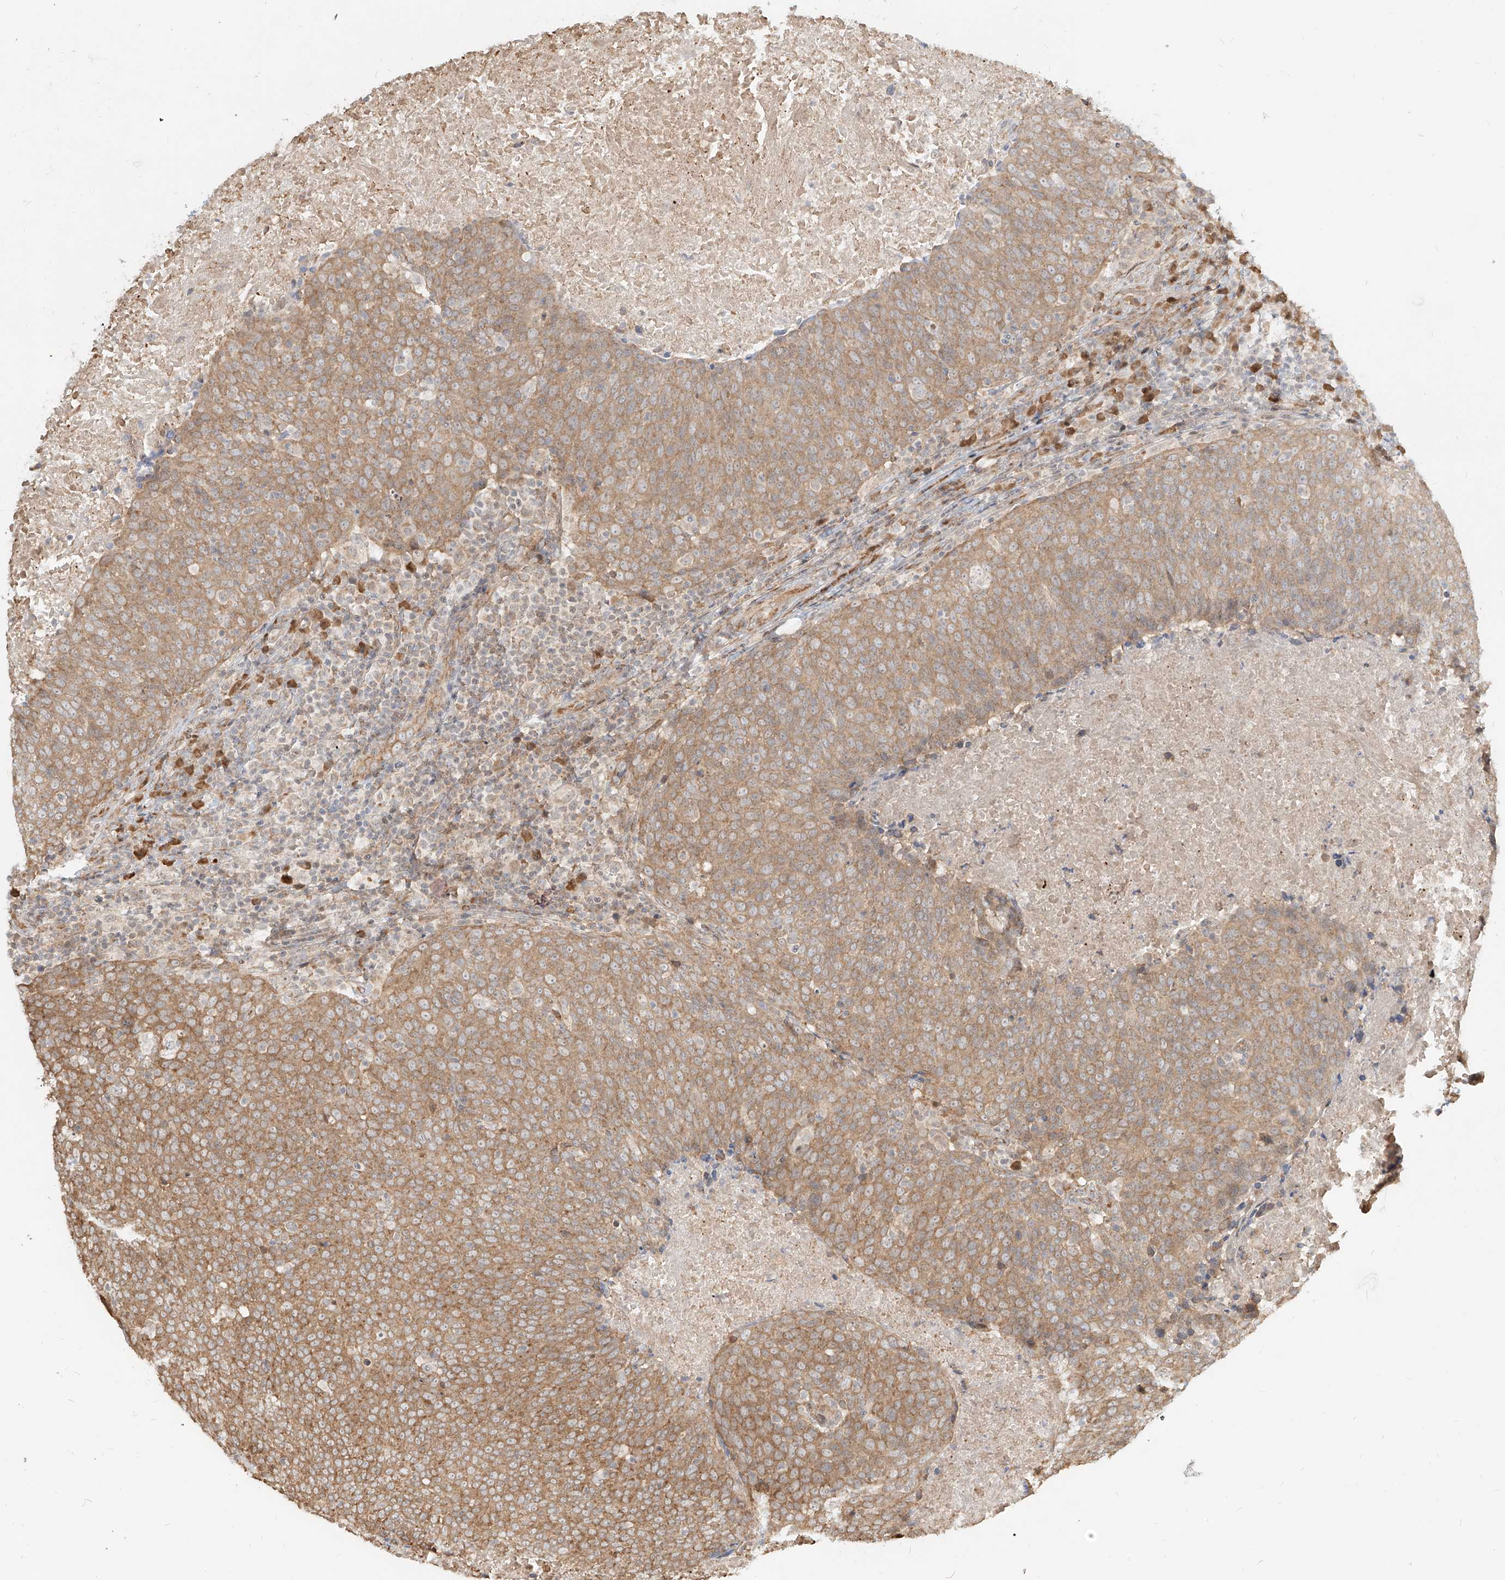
{"staining": {"intensity": "moderate", "quantity": ">75%", "location": "cytoplasmic/membranous"}, "tissue": "head and neck cancer", "cell_type": "Tumor cells", "image_type": "cancer", "snomed": [{"axis": "morphology", "description": "Squamous cell carcinoma, NOS"}, {"axis": "morphology", "description": "Squamous cell carcinoma, metastatic, NOS"}, {"axis": "topography", "description": "Lymph node"}, {"axis": "topography", "description": "Head-Neck"}], "caption": "This micrograph displays immunohistochemistry staining of human metastatic squamous cell carcinoma (head and neck), with medium moderate cytoplasmic/membranous expression in about >75% of tumor cells.", "gene": "UBE2K", "patient": {"sex": "male", "age": 62}}